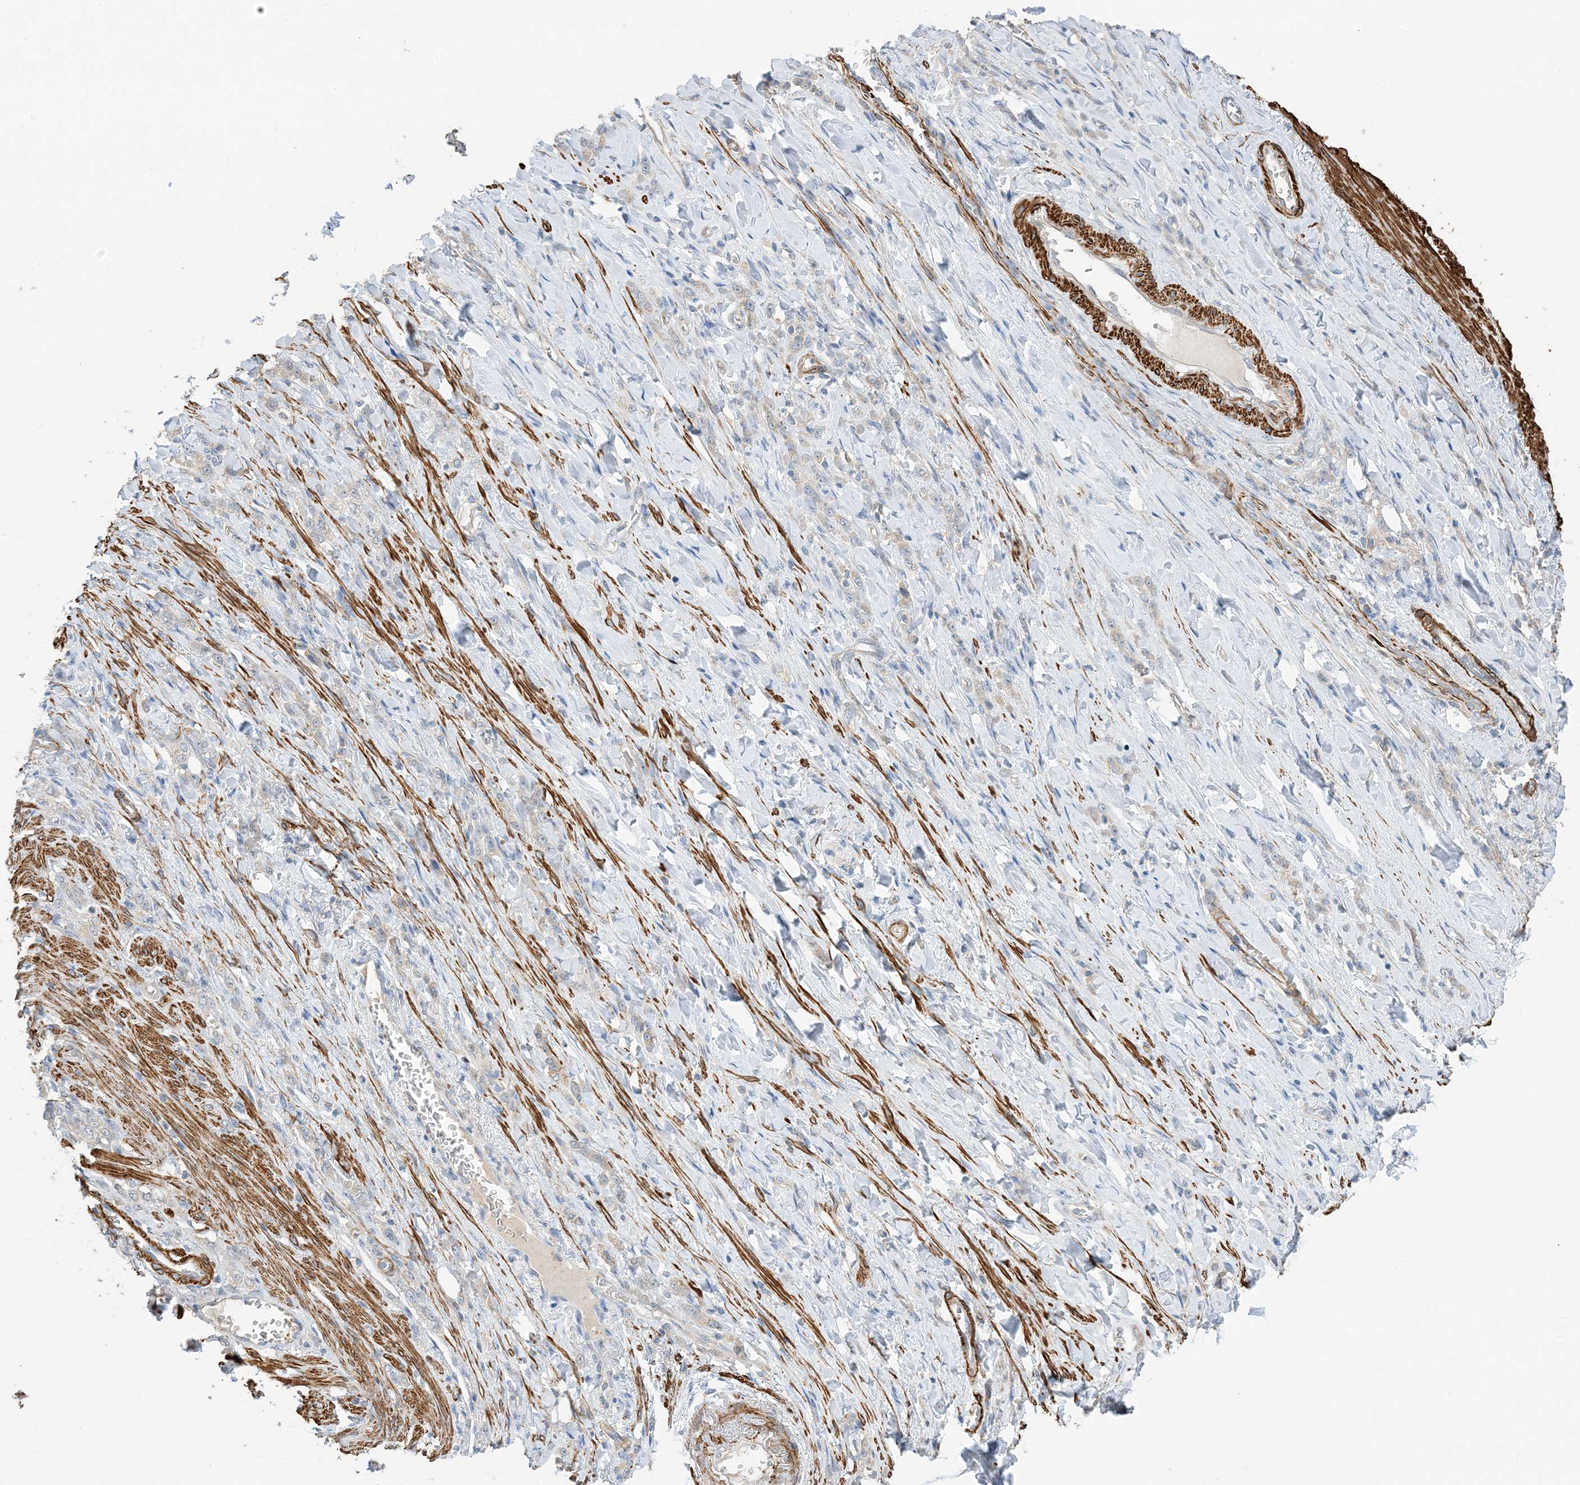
{"staining": {"intensity": "weak", "quantity": "<25%", "location": "cytoplasmic/membranous"}, "tissue": "stomach cancer", "cell_type": "Tumor cells", "image_type": "cancer", "snomed": [{"axis": "morphology", "description": "Normal tissue, NOS"}, {"axis": "morphology", "description": "Adenocarcinoma, NOS"}, {"axis": "topography", "description": "Stomach"}], "caption": "Image shows no protein staining in tumor cells of stomach cancer tissue.", "gene": "KIFBP", "patient": {"sex": "male", "age": 82}}